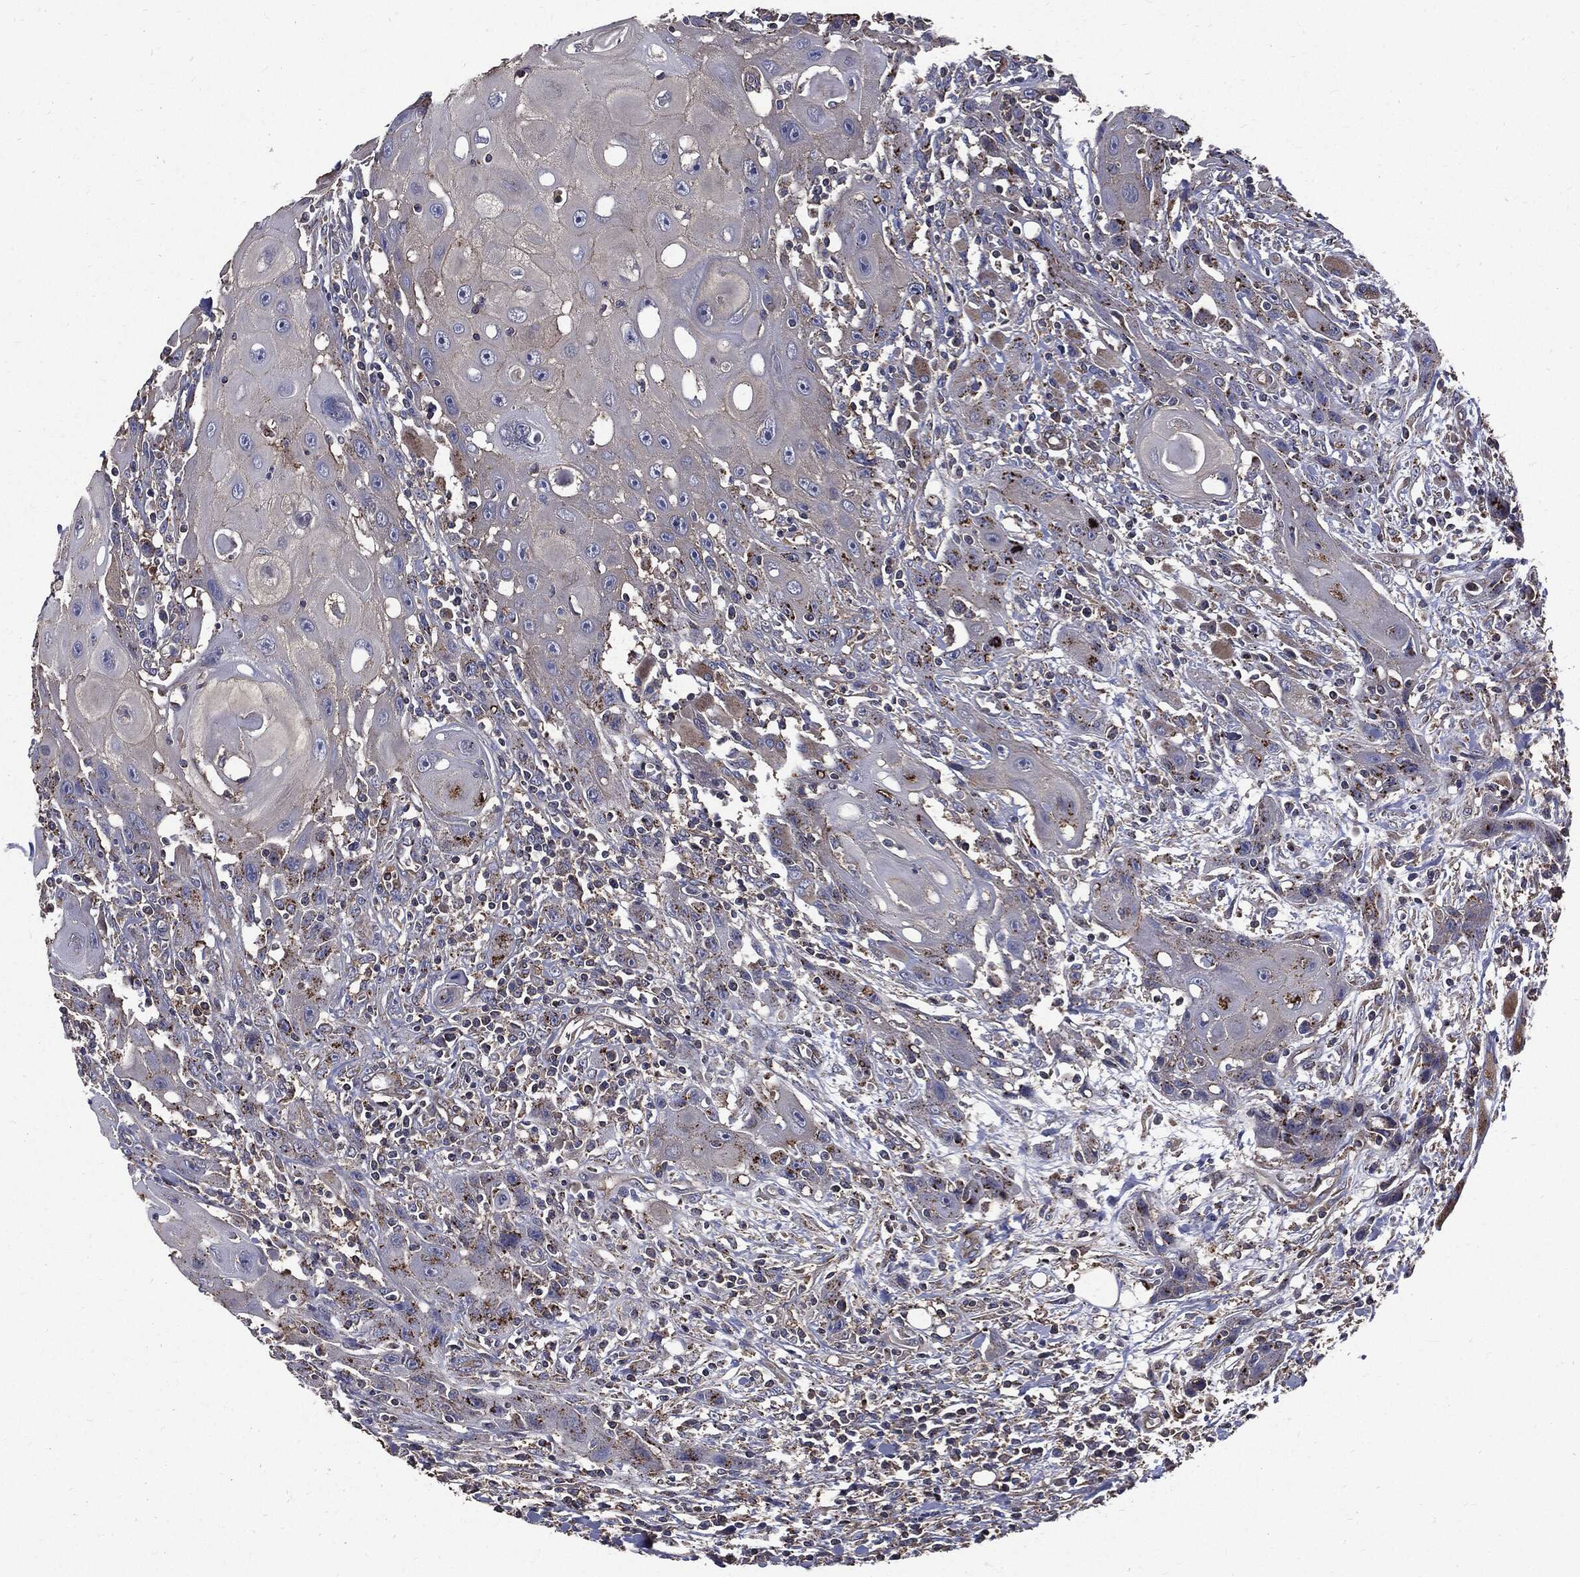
{"staining": {"intensity": "moderate", "quantity": "<25%", "location": "cytoplasmic/membranous"}, "tissue": "head and neck cancer", "cell_type": "Tumor cells", "image_type": "cancer", "snomed": [{"axis": "morphology", "description": "Normal tissue, NOS"}, {"axis": "morphology", "description": "Squamous cell carcinoma, NOS"}, {"axis": "topography", "description": "Oral tissue"}, {"axis": "topography", "description": "Head-Neck"}], "caption": "About <25% of tumor cells in human head and neck cancer (squamous cell carcinoma) show moderate cytoplasmic/membranous protein staining as visualized by brown immunohistochemical staining.", "gene": "PDCD6IP", "patient": {"sex": "male", "age": 71}}